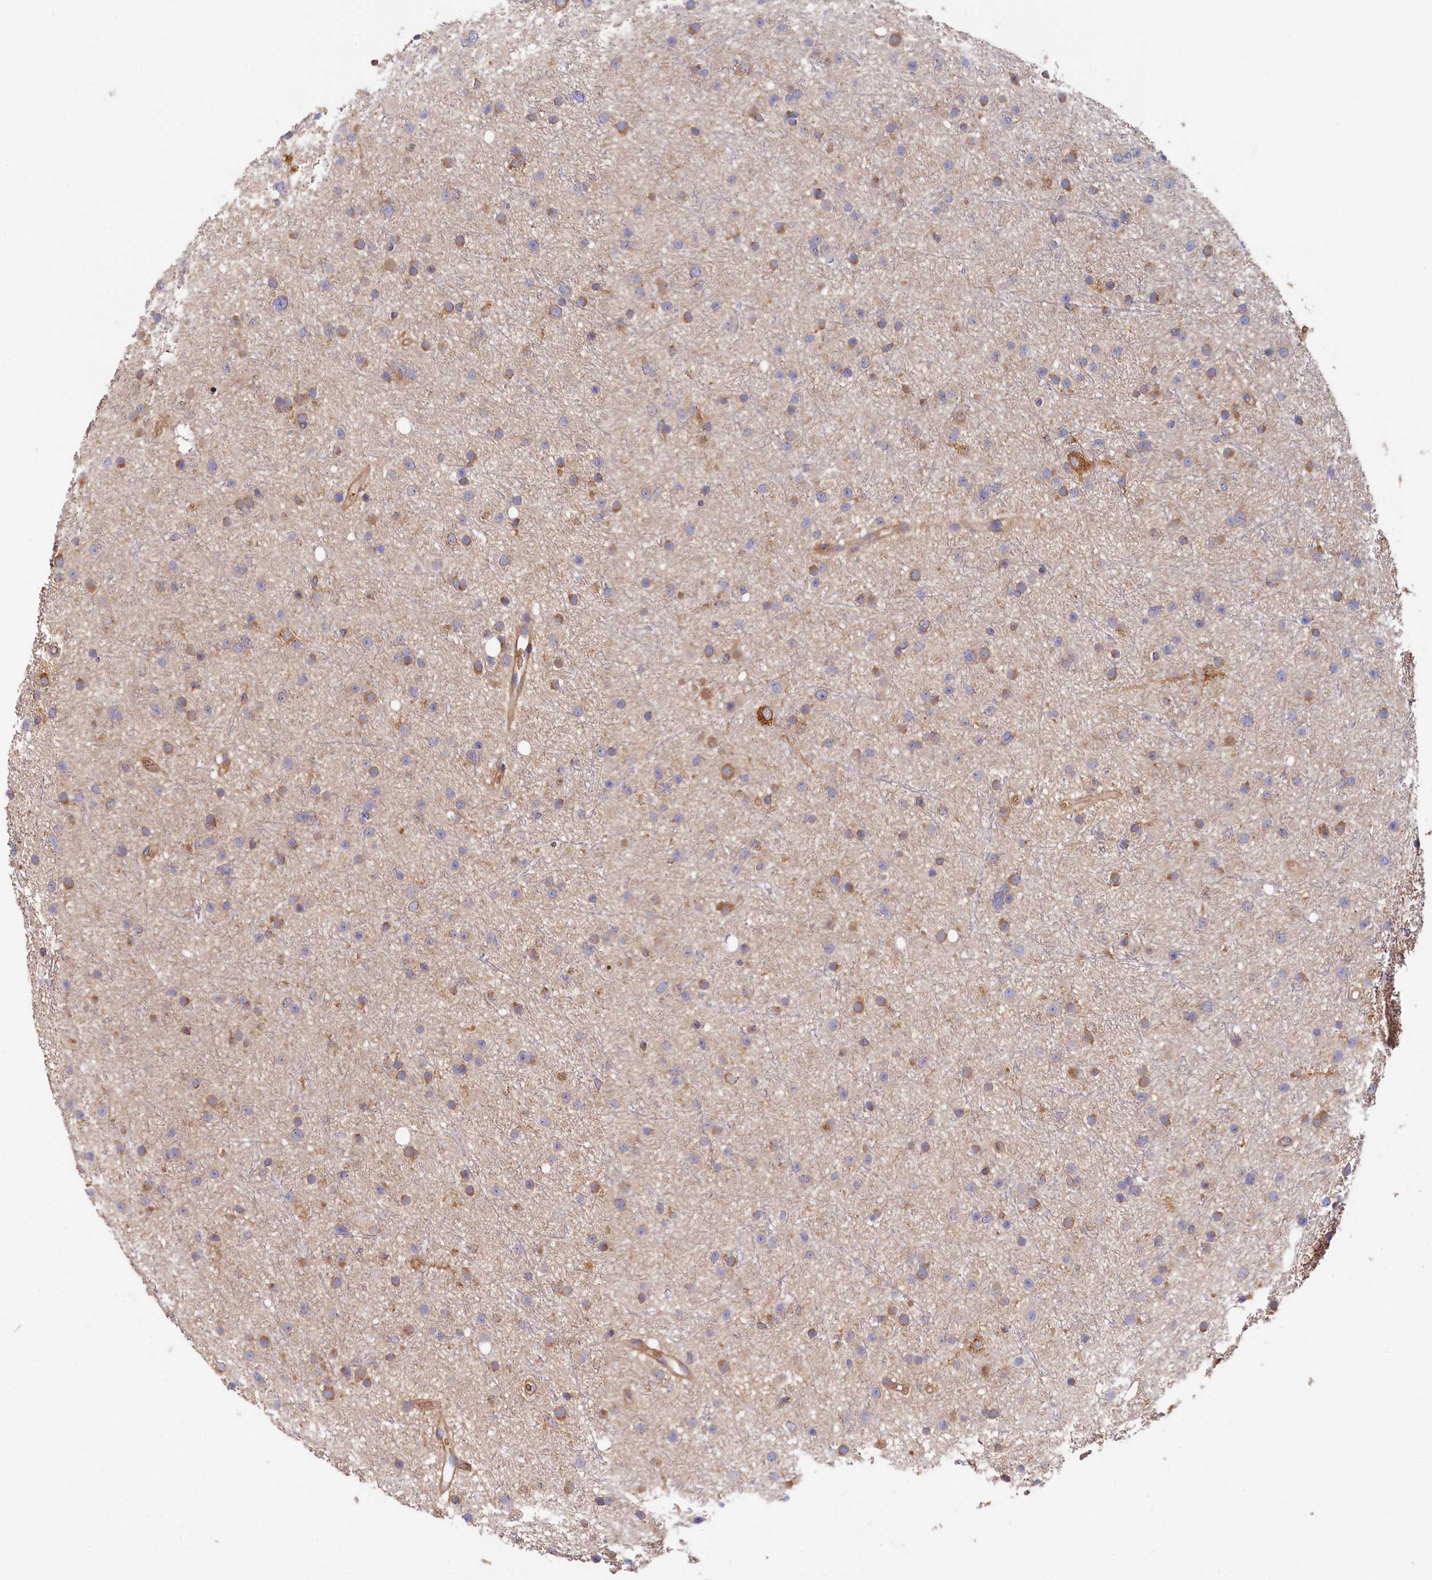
{"staining": {"intensity": "moderate", "quantity": "25%-75%", "location": "cytoplasmic/membranous"}, "tissue": "glioma", "cell_type": "Tumor cells", "image_type": "cancer", "snomed": [{"axis": "morphology", "description": "Glioma, malignant, Low grade"}, {"axis": "topography", "description": "Cerebral cortex"}], "caption": "A micrograph of glioma stained for a protein exhibits moderate cytoplasmic/membranous brown staining in tumor cells.", "gene": "PPIP5K1", "patient": {"sex": "female", "age": 39}}